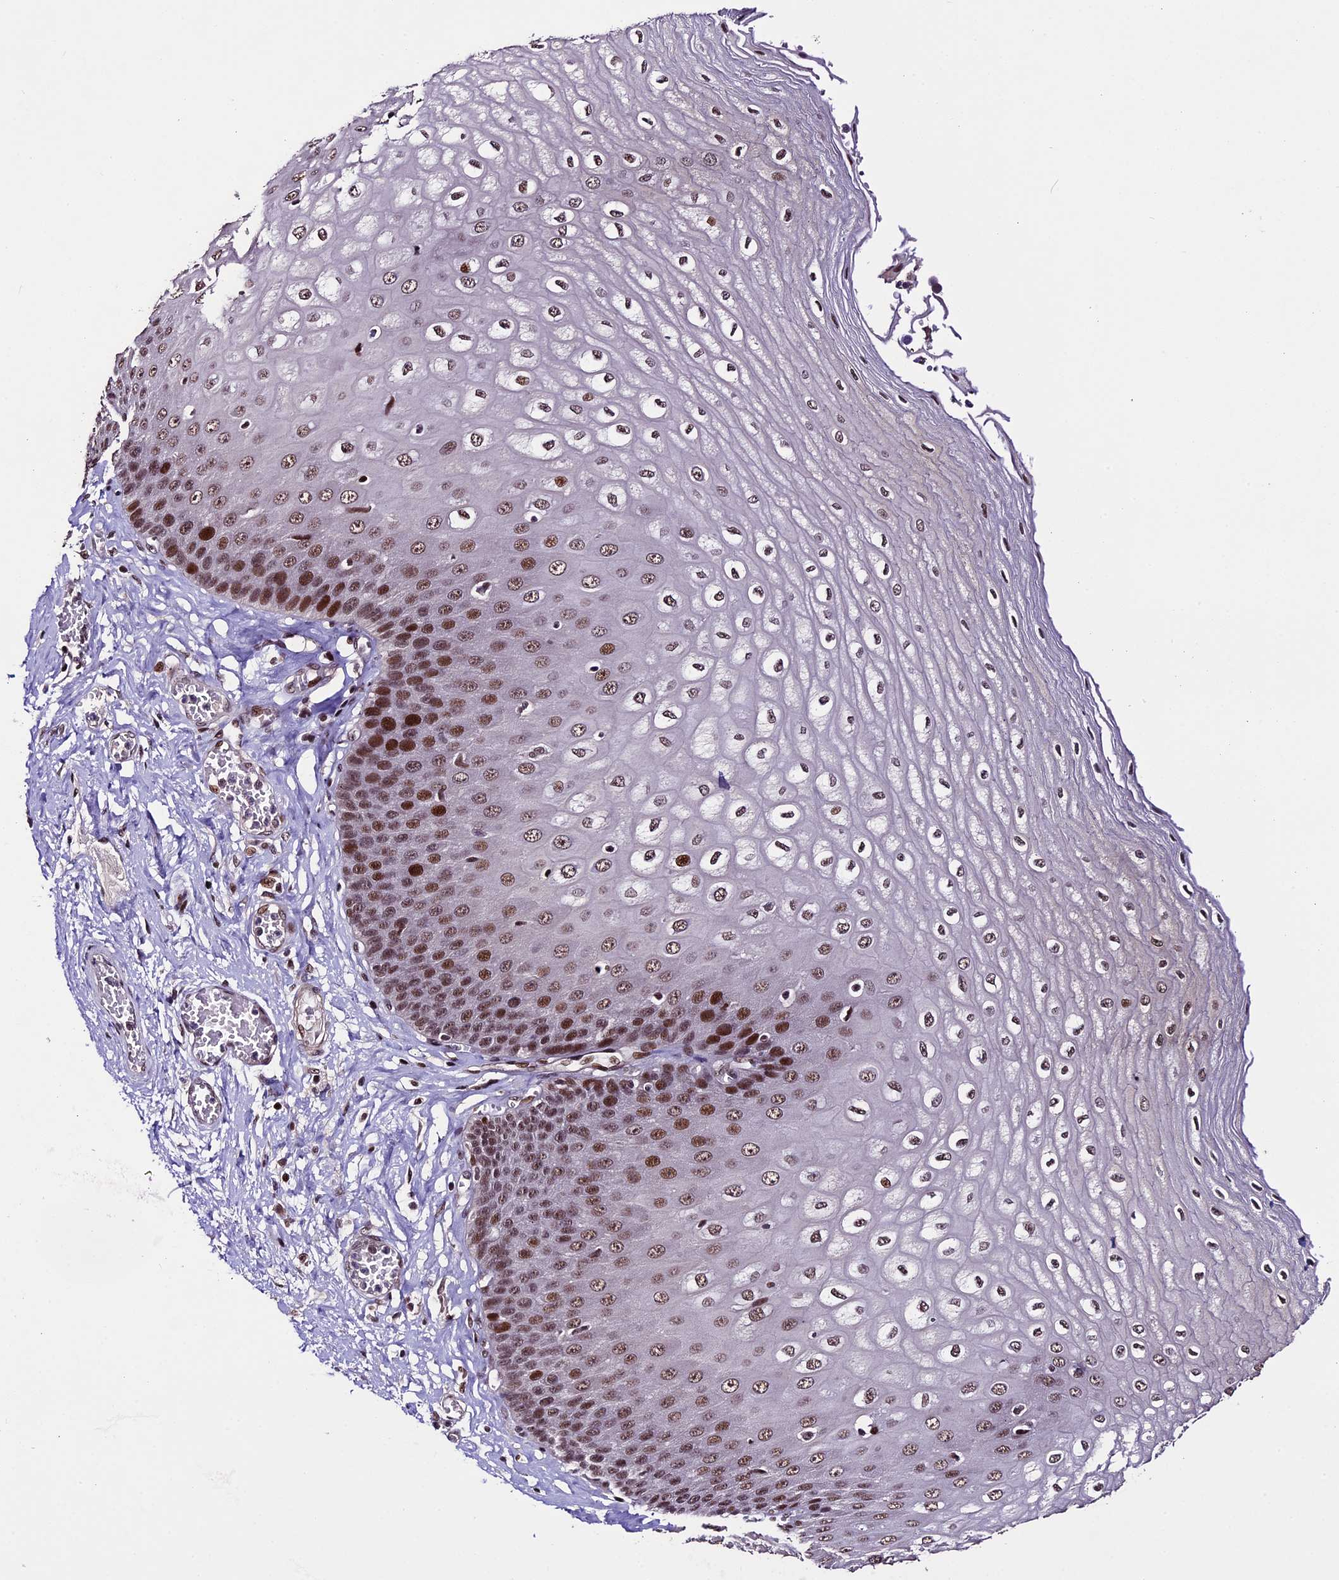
{"staining": {"intensity": "strong", "quantity": ">75%", "location": "nuclear"}, "tissue": "esophagus", "cell_type": "Squamous epithelial cells", "image_type": "normal", "snomed": [{"axis": "morphology", "description": "Normal tissue, NOS"}, {"axis": "topography", "description": "Esophagus"}], "caption": "Esophagus stained with a protein marker displays strong staining in squamous epithelial cells.", "gene": "TCP11L2", "patient": {"sex": "male", "age": 60}}